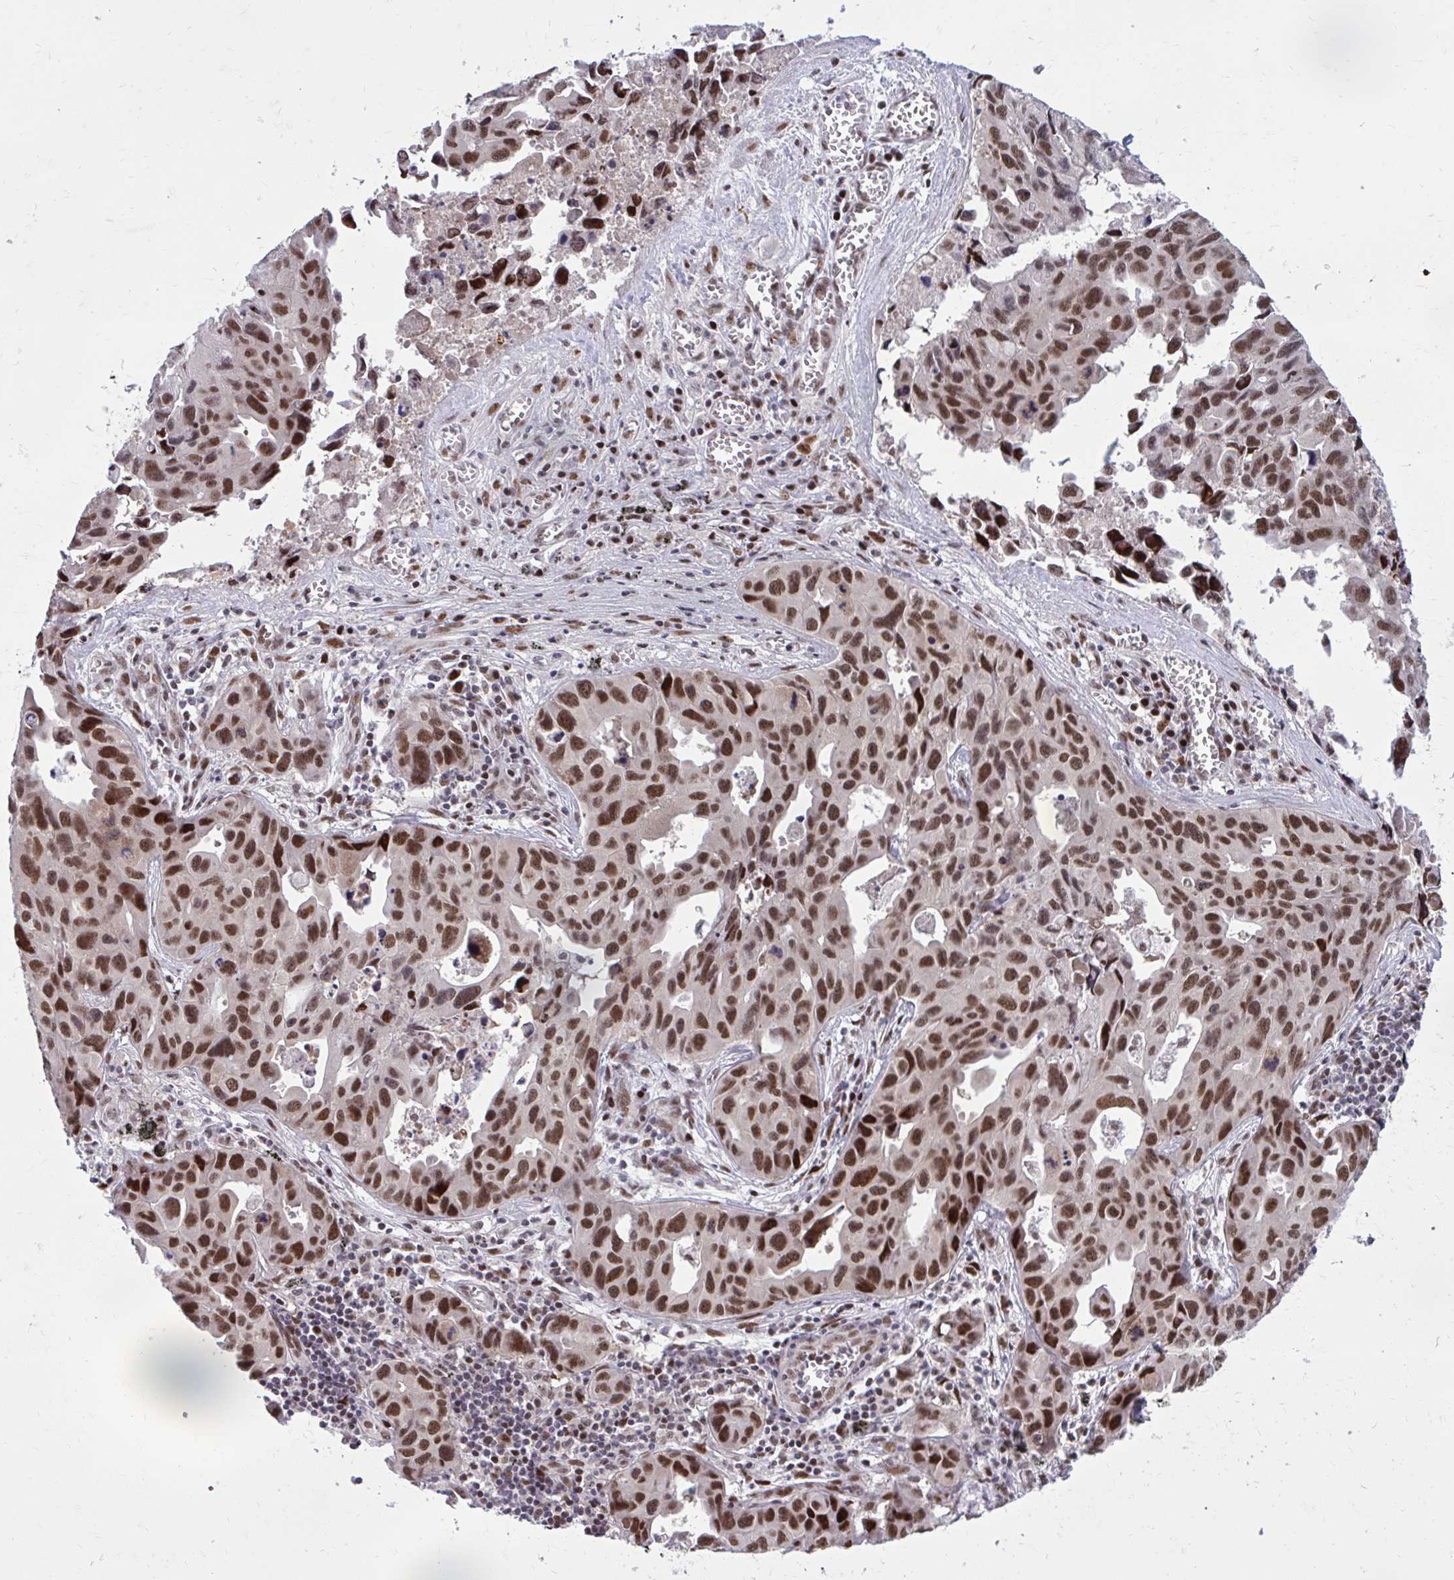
{"staining": {"intensity": "strong", "quantity": ">75%", "location": "nuclear"}, "tissue": "lung cancer", "cell_type": "Tumor cells", "image_type": "cancer", "snomed": [{"axis": "morphology", "description": "Adenocarcinoma, NOS"}, {"axis": "topography", "description": "Lymph node"}, {"axis": "topography", "description": "Lung"}], "caption": "Immunohistochemical staining of lung cancer (adenocarcinoma) reveals high levels of strong nuclear protein positivity in approximately >75% of tumor cells.", "gene": "PSME4", "patient": {"sex": "male", "age": 64}}